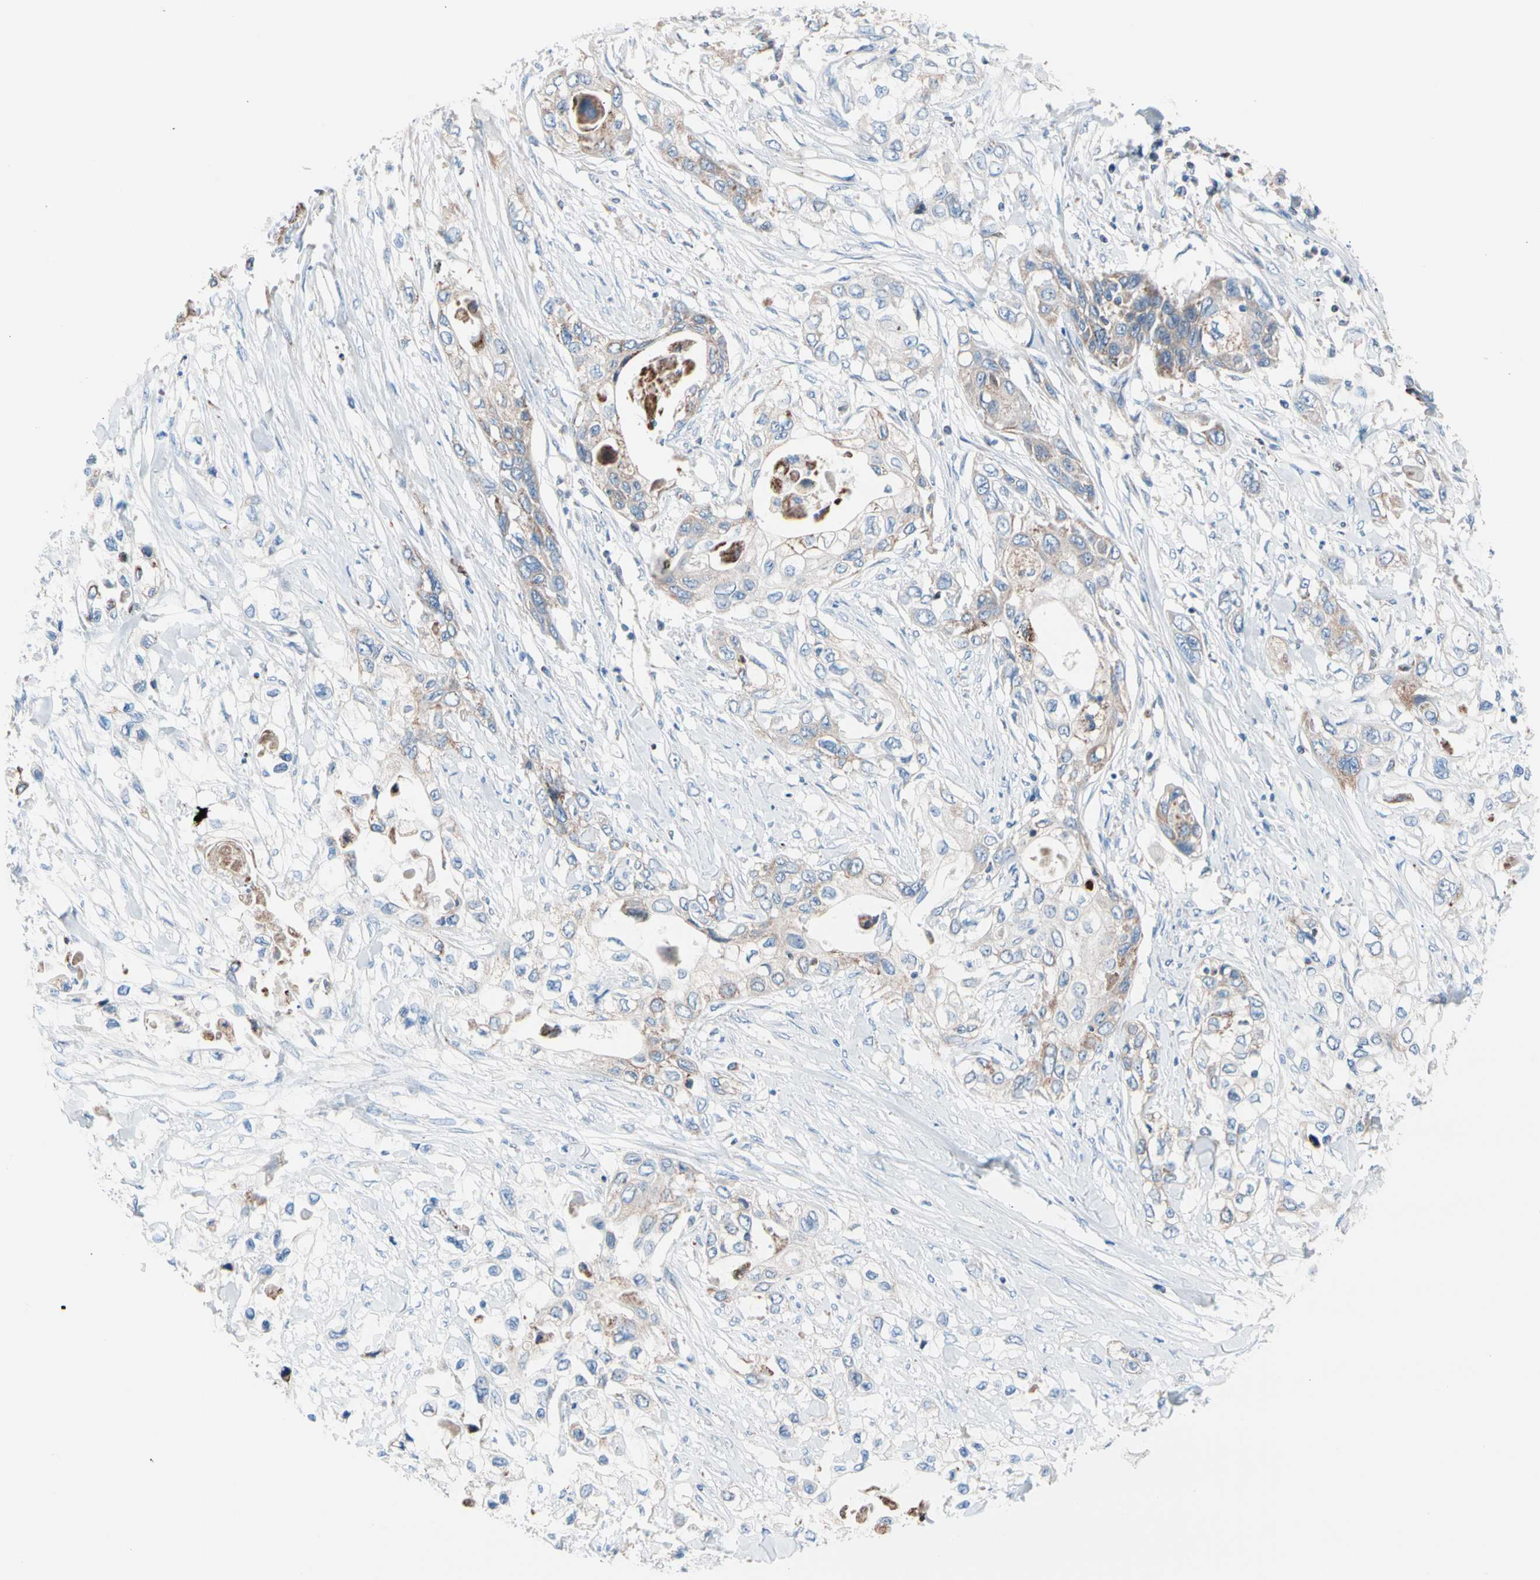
{"staining": {"intensity": "weak", "quantity": "<25%", "location": "cytoplasmic/membranous"}, "tissue": "pancreatic cancer", "cell_type": "Tumor cells", "image_type": "cancer", "snomed": [{"axis": "morphology", "description": "Adenocarcinoma, NOS"}, {"axis": "topography", "description": "Pancreas"}], "caption": "Adenocarcinoma (pancreatic) was stained to show a protein in brown. There is no significant positivity in tumor cells. (DAB IHC, high magnification).", "gene": "HK1", "patient": {"sex": "female", "age": 70}}